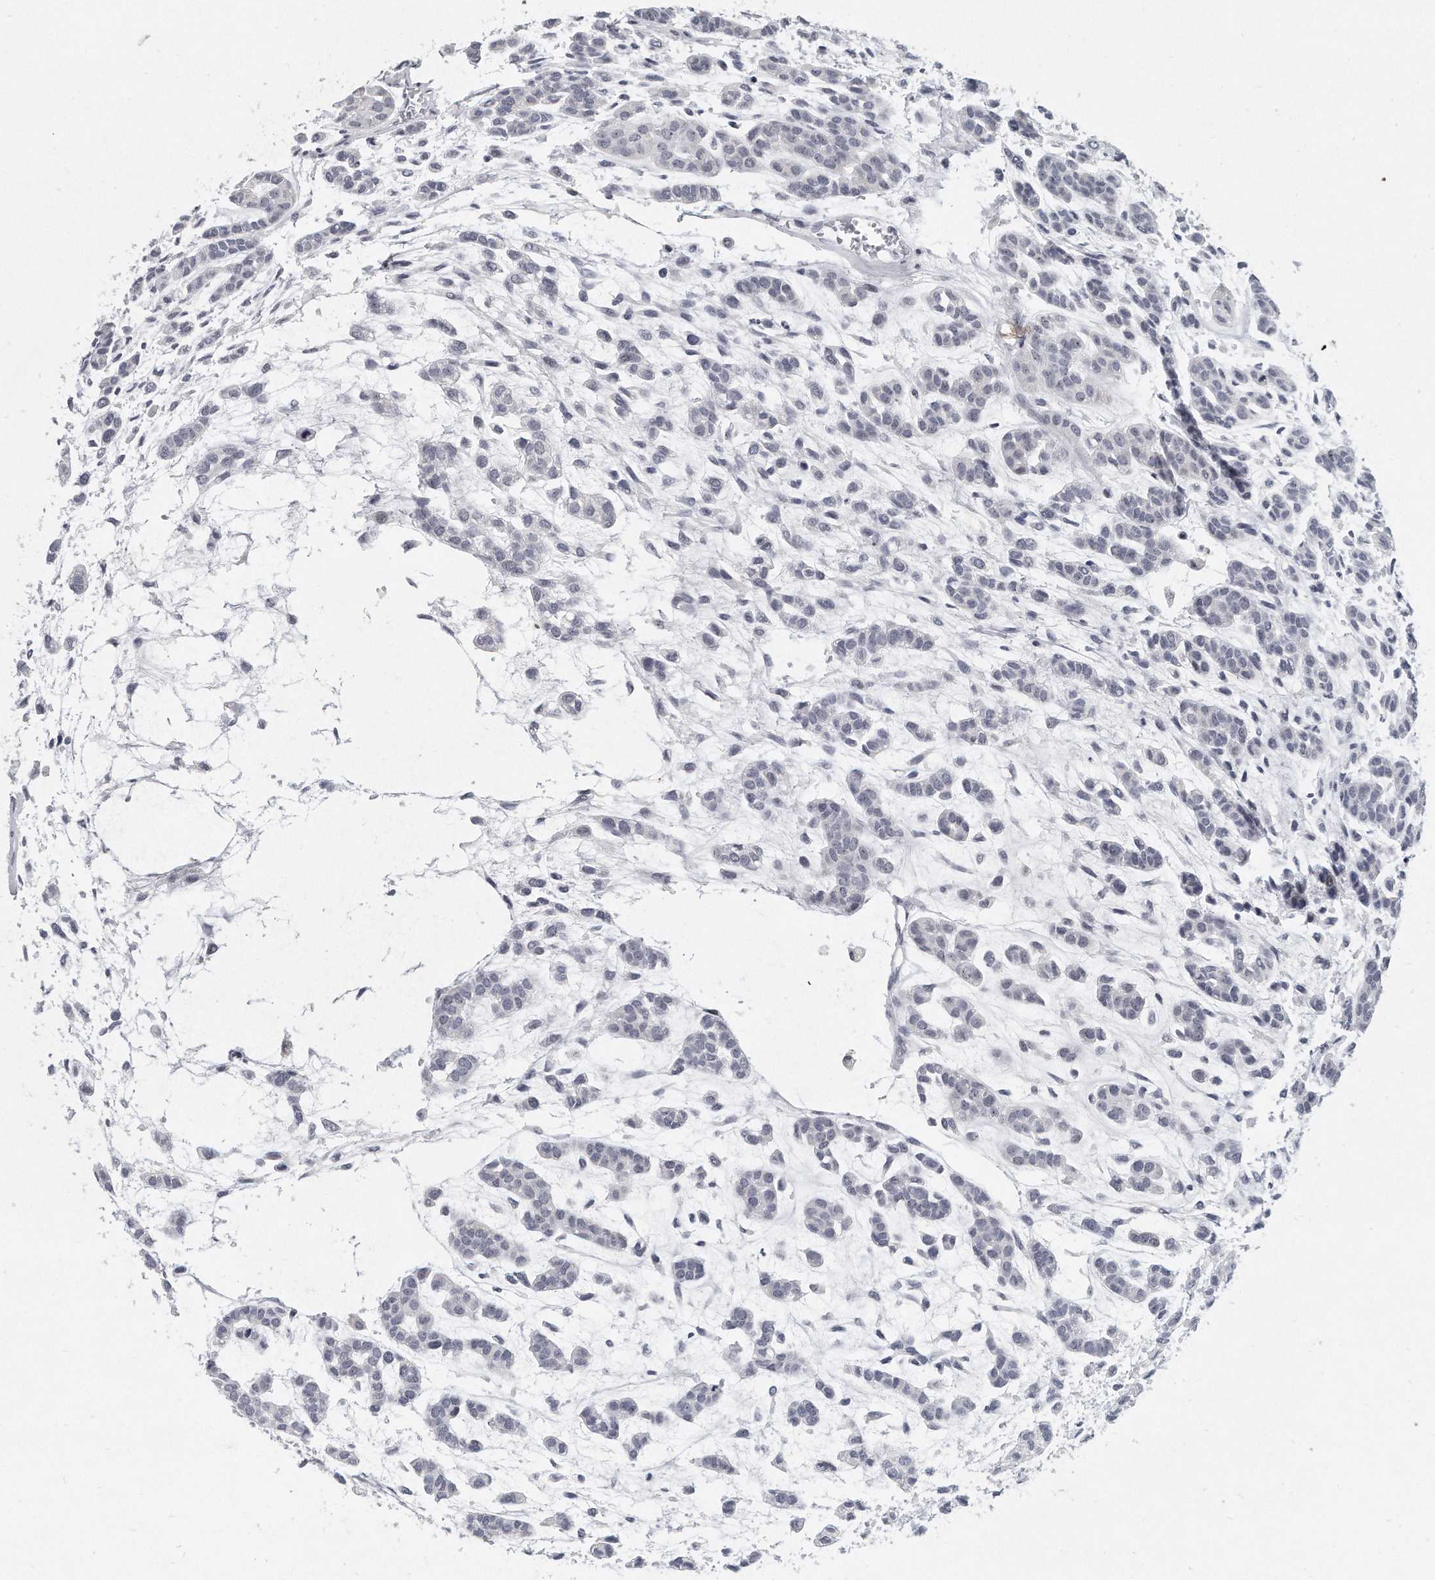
{"staining": {"intensity": "negative", "quantity": "none", "location": "none"}, "tissue": "head and neck cancer", "cell_type": "Tumor cells", "image_type": "cancer", "snomed": [{"axis": "morphology", "description": "Adenocarcinoma, NOS"}, {"axis": "morphology", "description": "Adenoma, NOS"}, {"axis": "topography", "description": "Head-Neck"}], "caption": "Tumor cells are negative for brown protein staining in head and neck cancer.", "gene": "TFCP2L1", "patient": {"sex": "female", "age": 55}}